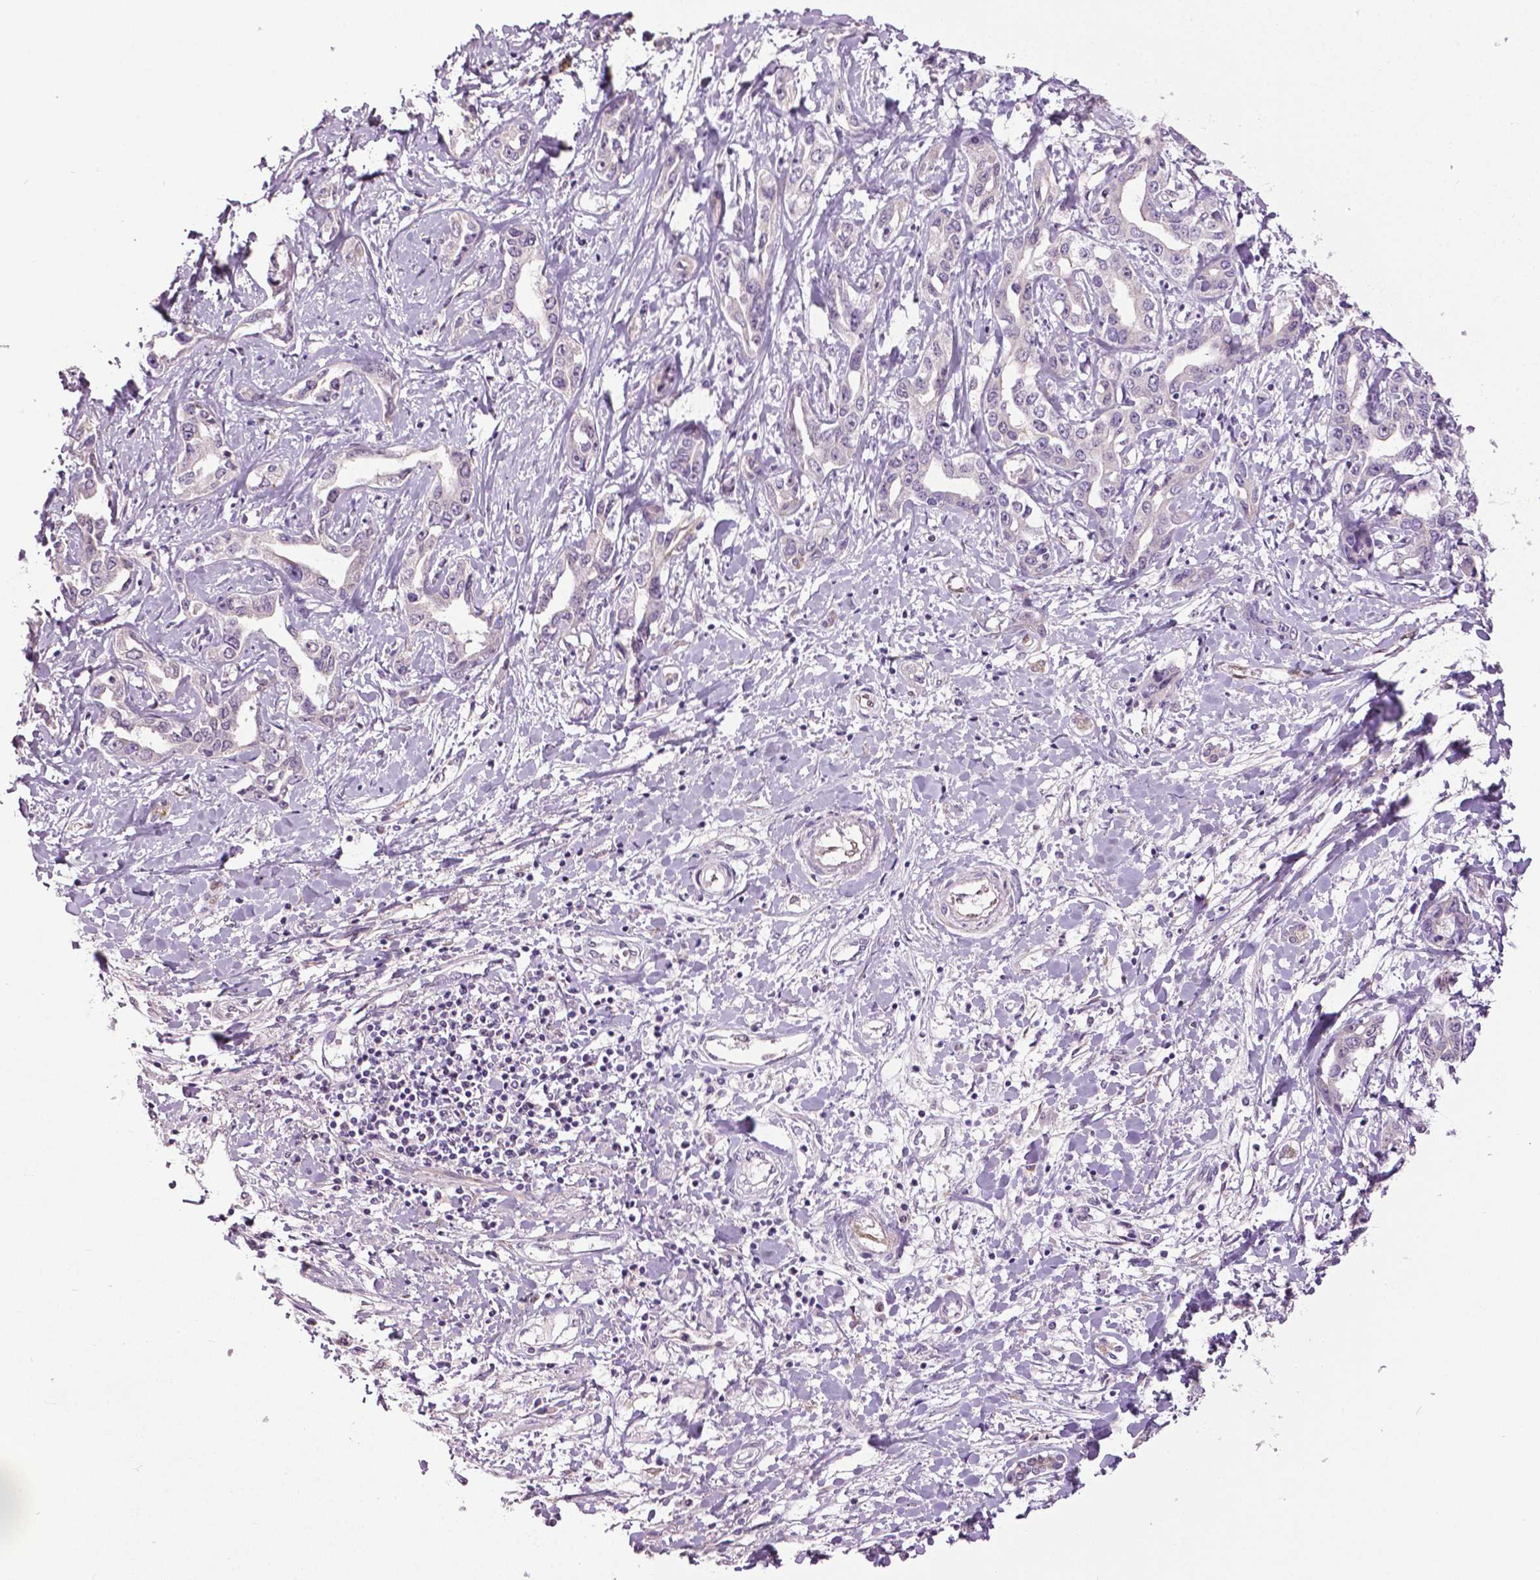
{"staining": {"intensity": "negative", "quantity": "none", "location": "none"}, "tissue": "liver cancer", "cell_type": "Tumor cells", "image_type": "cancer", "snomed": [{"axis": "morphology", "description": "Cholangiocarcinoma"}, {"axis": "topography", "description": "Liver"}], "caption": "Tumor cells show no significant protein expression in cholangiocarcinoma (liver). The staining is performed using DAB (3,3'-diaminobenzidine) brown chromogen with nuclei counter-stained in using hematoxylin.", "gene": "PTGER3", "patient": {"sex": "male", "age": 59}}